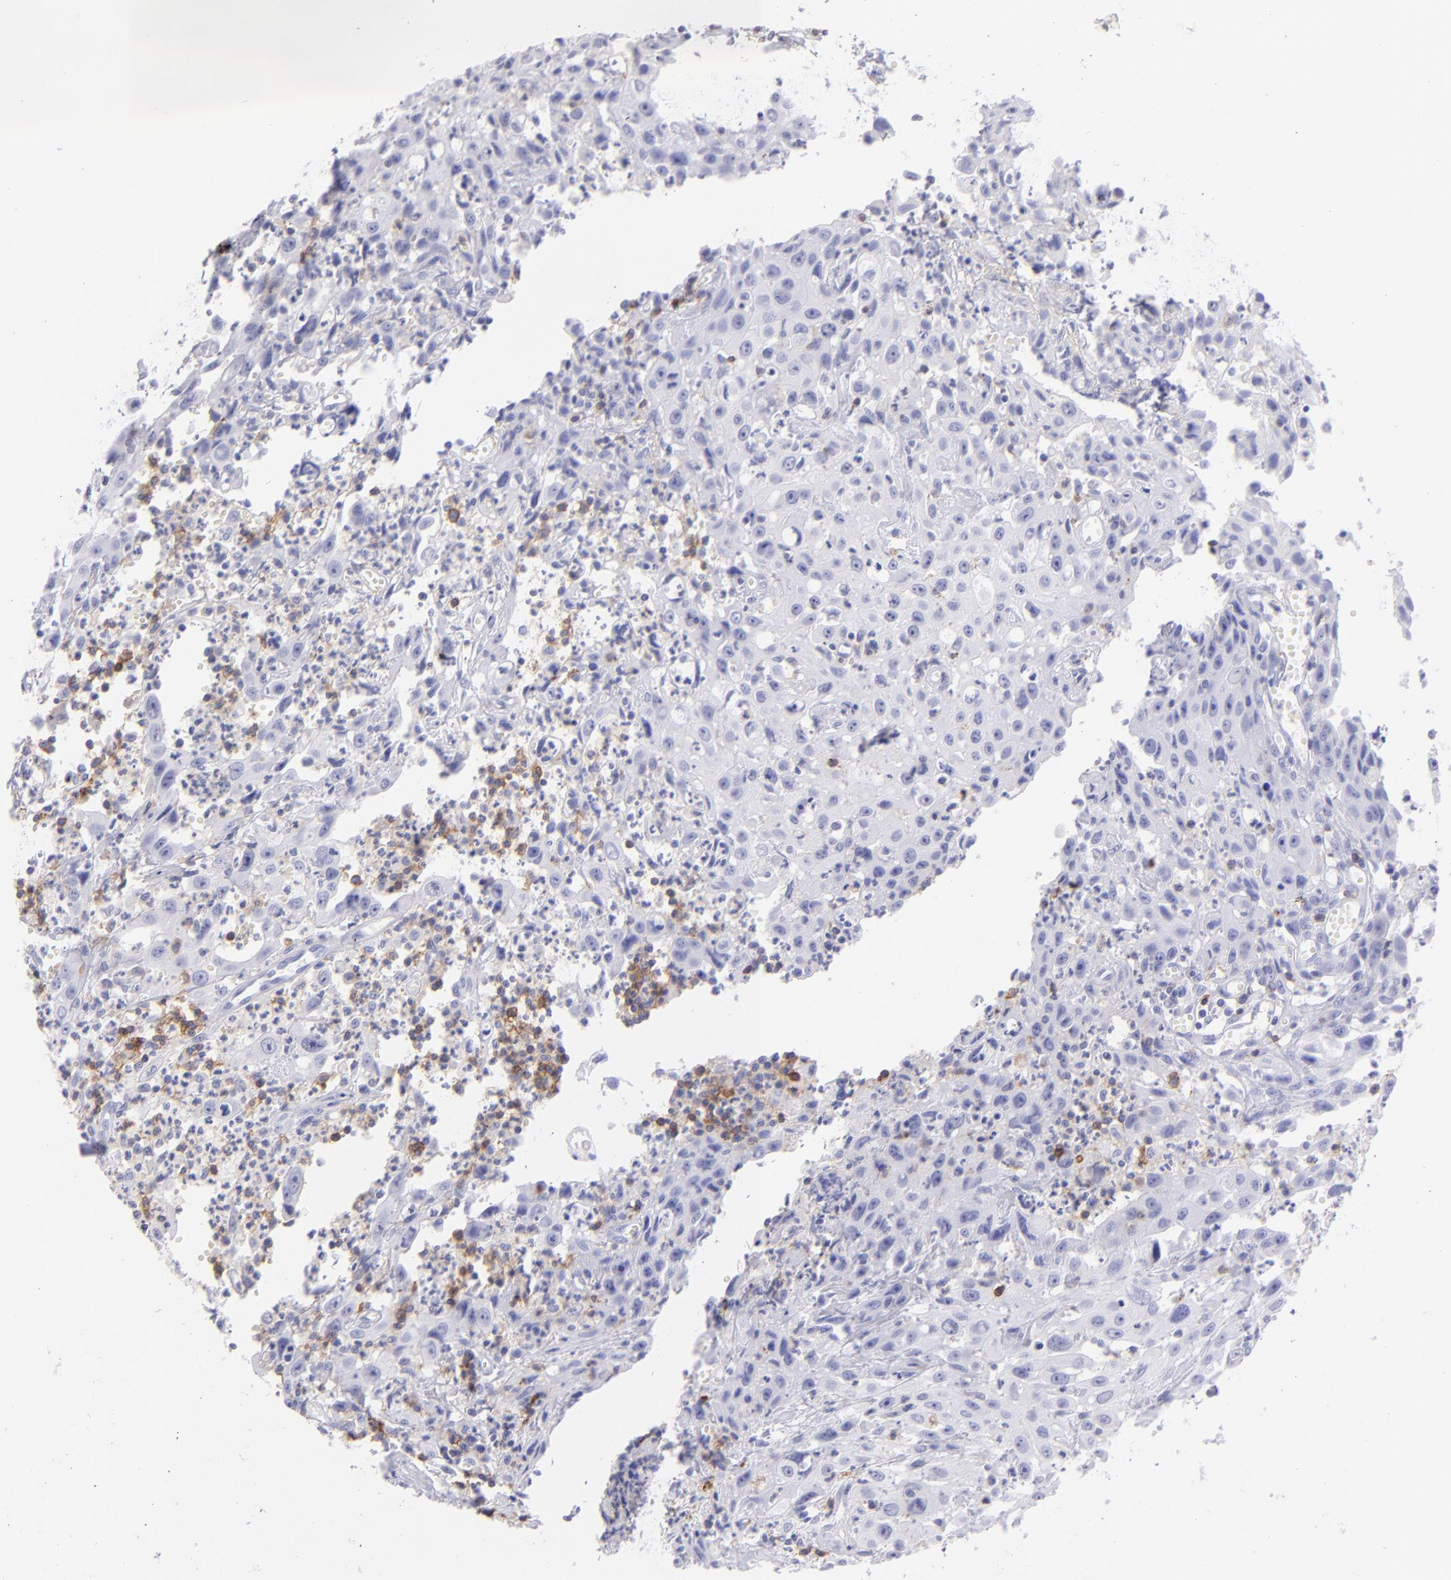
{"staining": {"intensity": "negative", "quantity": "none", "location": "none"}, "tissue": "urothelial cancer", "cell_type": "Tumor cells", "image_type": "cancer", "snomed": [{"axis": "morphology", "description": "Urothelial carcinoma, High grade"}, {"axis": "topography", "description": "Urinary bladder"}], "caption": "Tumor cells show no significant staining in urothelial cancer.", "gene": "CD69", "patient": {"sex": "male", "age": 66}}